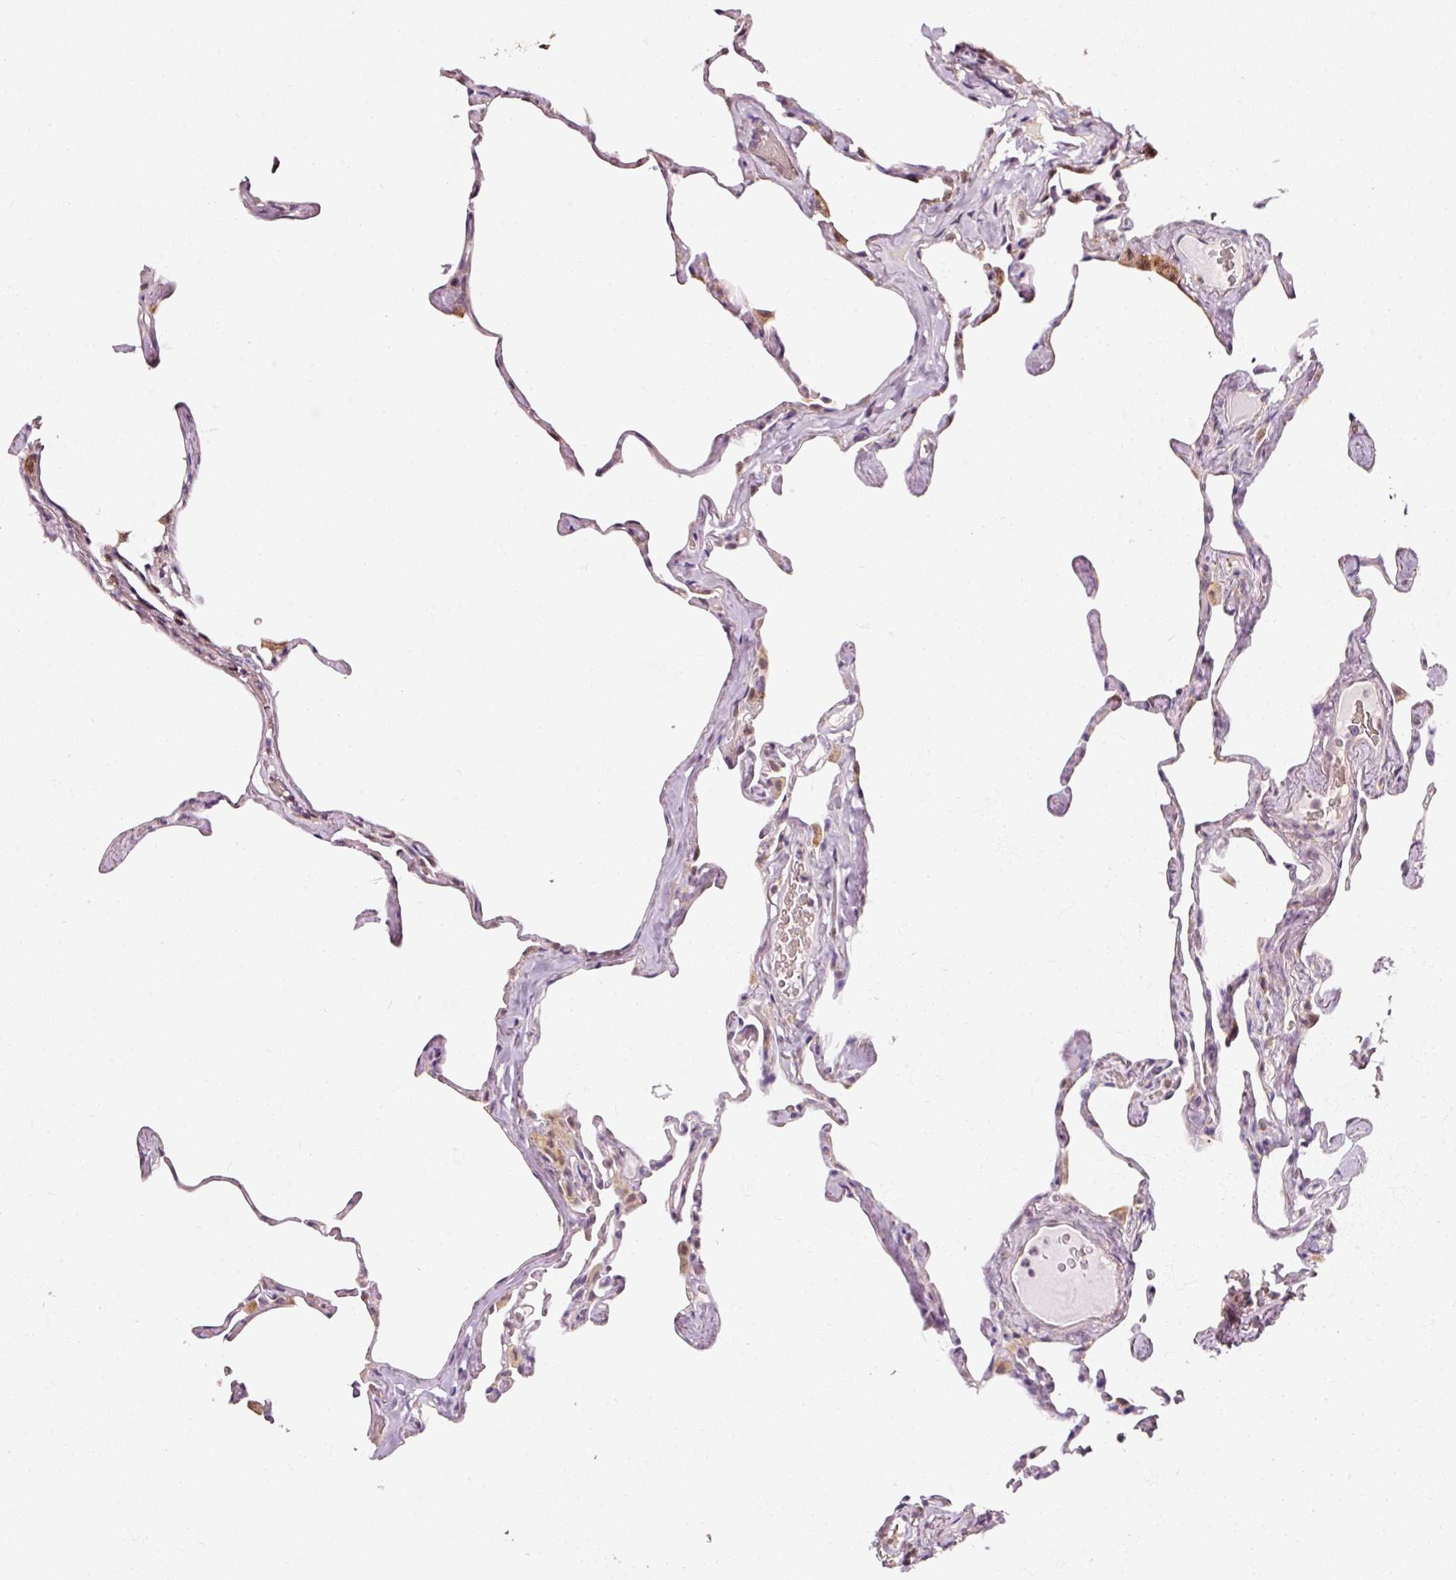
{"staining": {"intensity": "weak", "quantity": "25%-75%", "location": "cytoplasmic/membranous,nuclear"}, "tissue": "lung", "cell_type": "Alveolar cells", "image_type": "normal", "snomed": [{"axis": "morphology", "description": "Normal tissue, NOS"}, {"axis": "topography", "description": "Lung"}], "caption": "A photomicrograph of lung stained for a protein displays weak cytoplasmic/membranous,nuclear brown staining in alveolar cells. (IHC, brightfield microscopy, high magnification).", "gene": "ZNF460", "patient": {"sex": "male", "age": 65}}